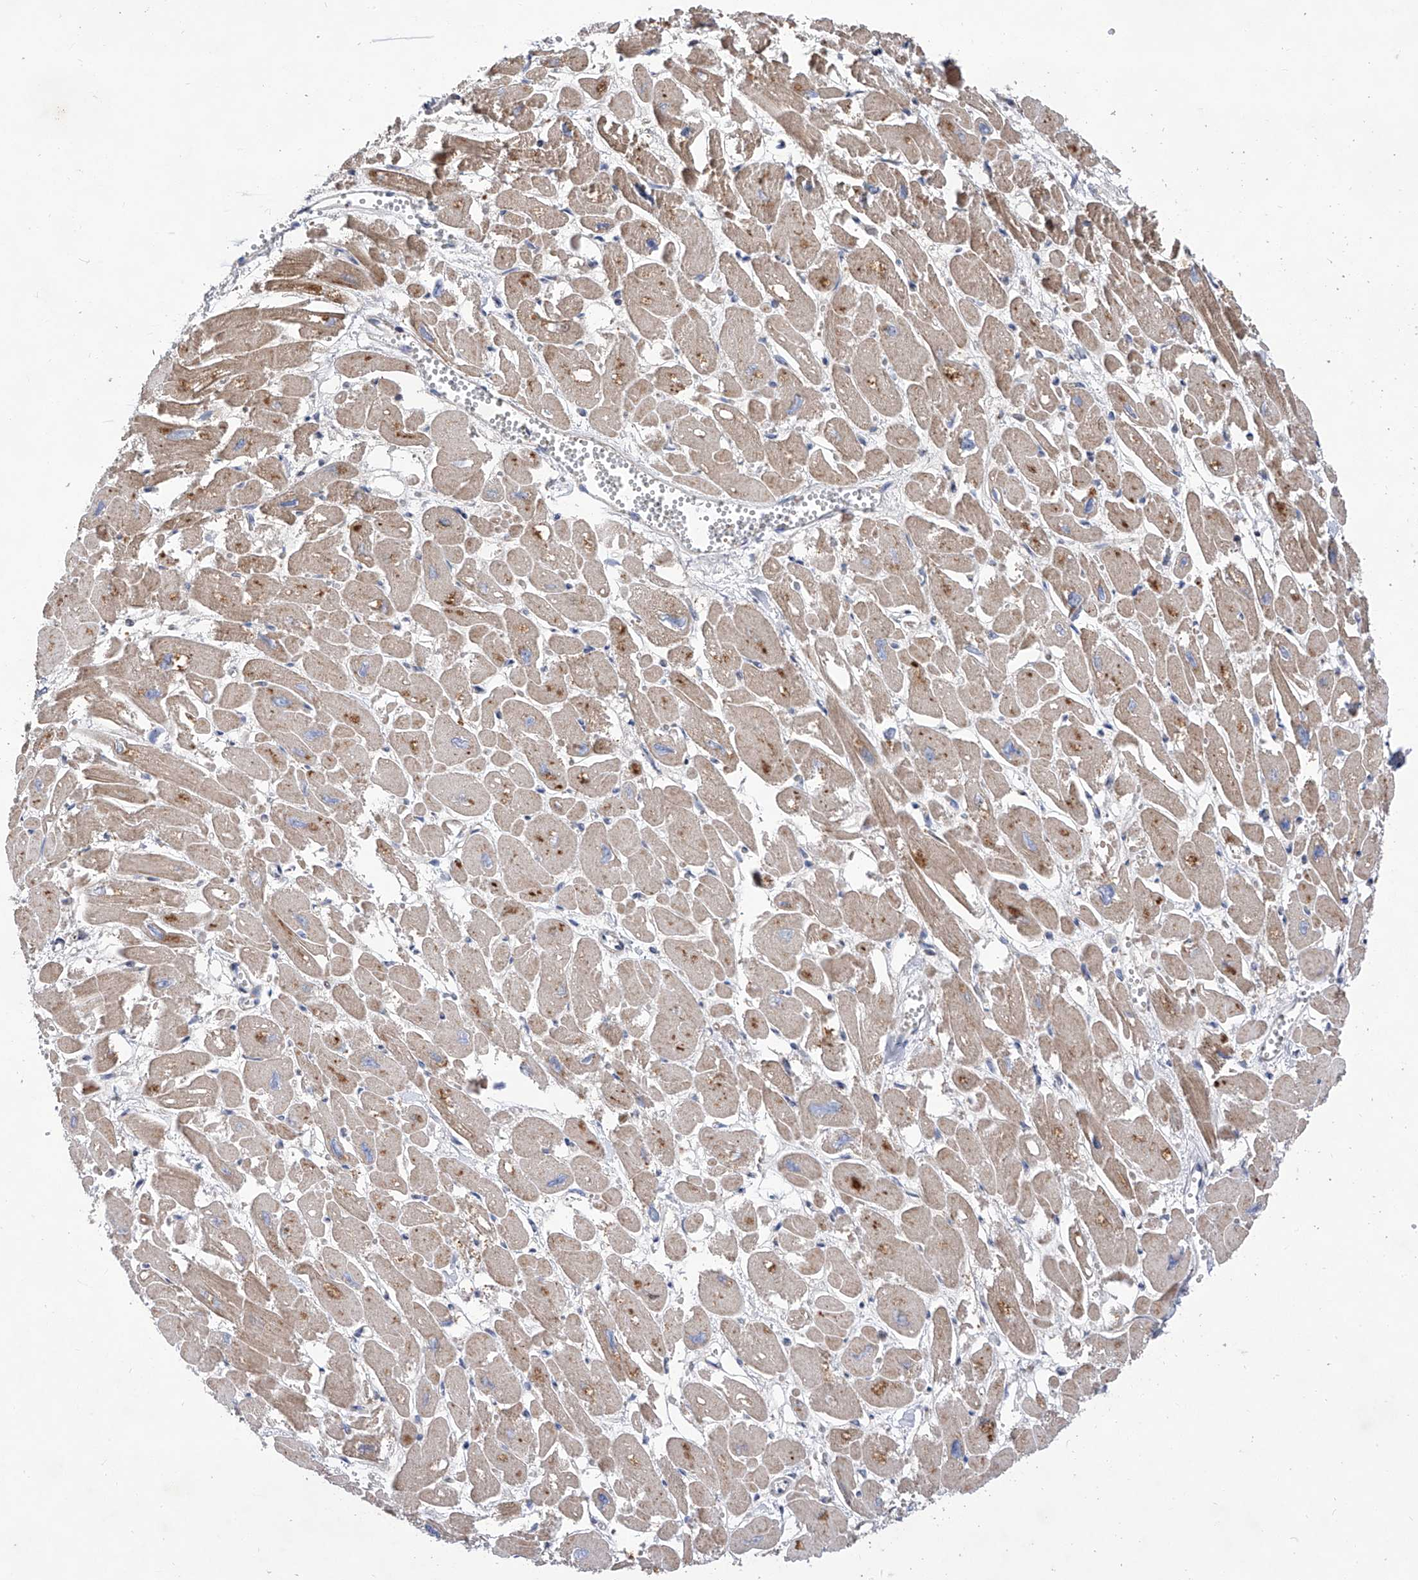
{"staining": {"intensity": "moderate", "quantity": ">75%", "location": "cytoplasmic/membranous"}, "tissue": "heart muscle", "cell_type": "Cardiomyocytes", "image_type": "normal", "snomed": [{"axis": "morphology", "description": "Normal tissue, NOS"}, {"axis": "topography", "description": "Heart"}], "caption": "The micrograph shows immunohistochemical staining of normal heart muscle. There is moderate cytoplasmic/membranous staining is identified in about >75% of cardiomyocytes. (Brightfield microscopy of DAB IHC at high magnification).", "gene": "FARP2", "patient": {"sex": "male", "age": 54}}